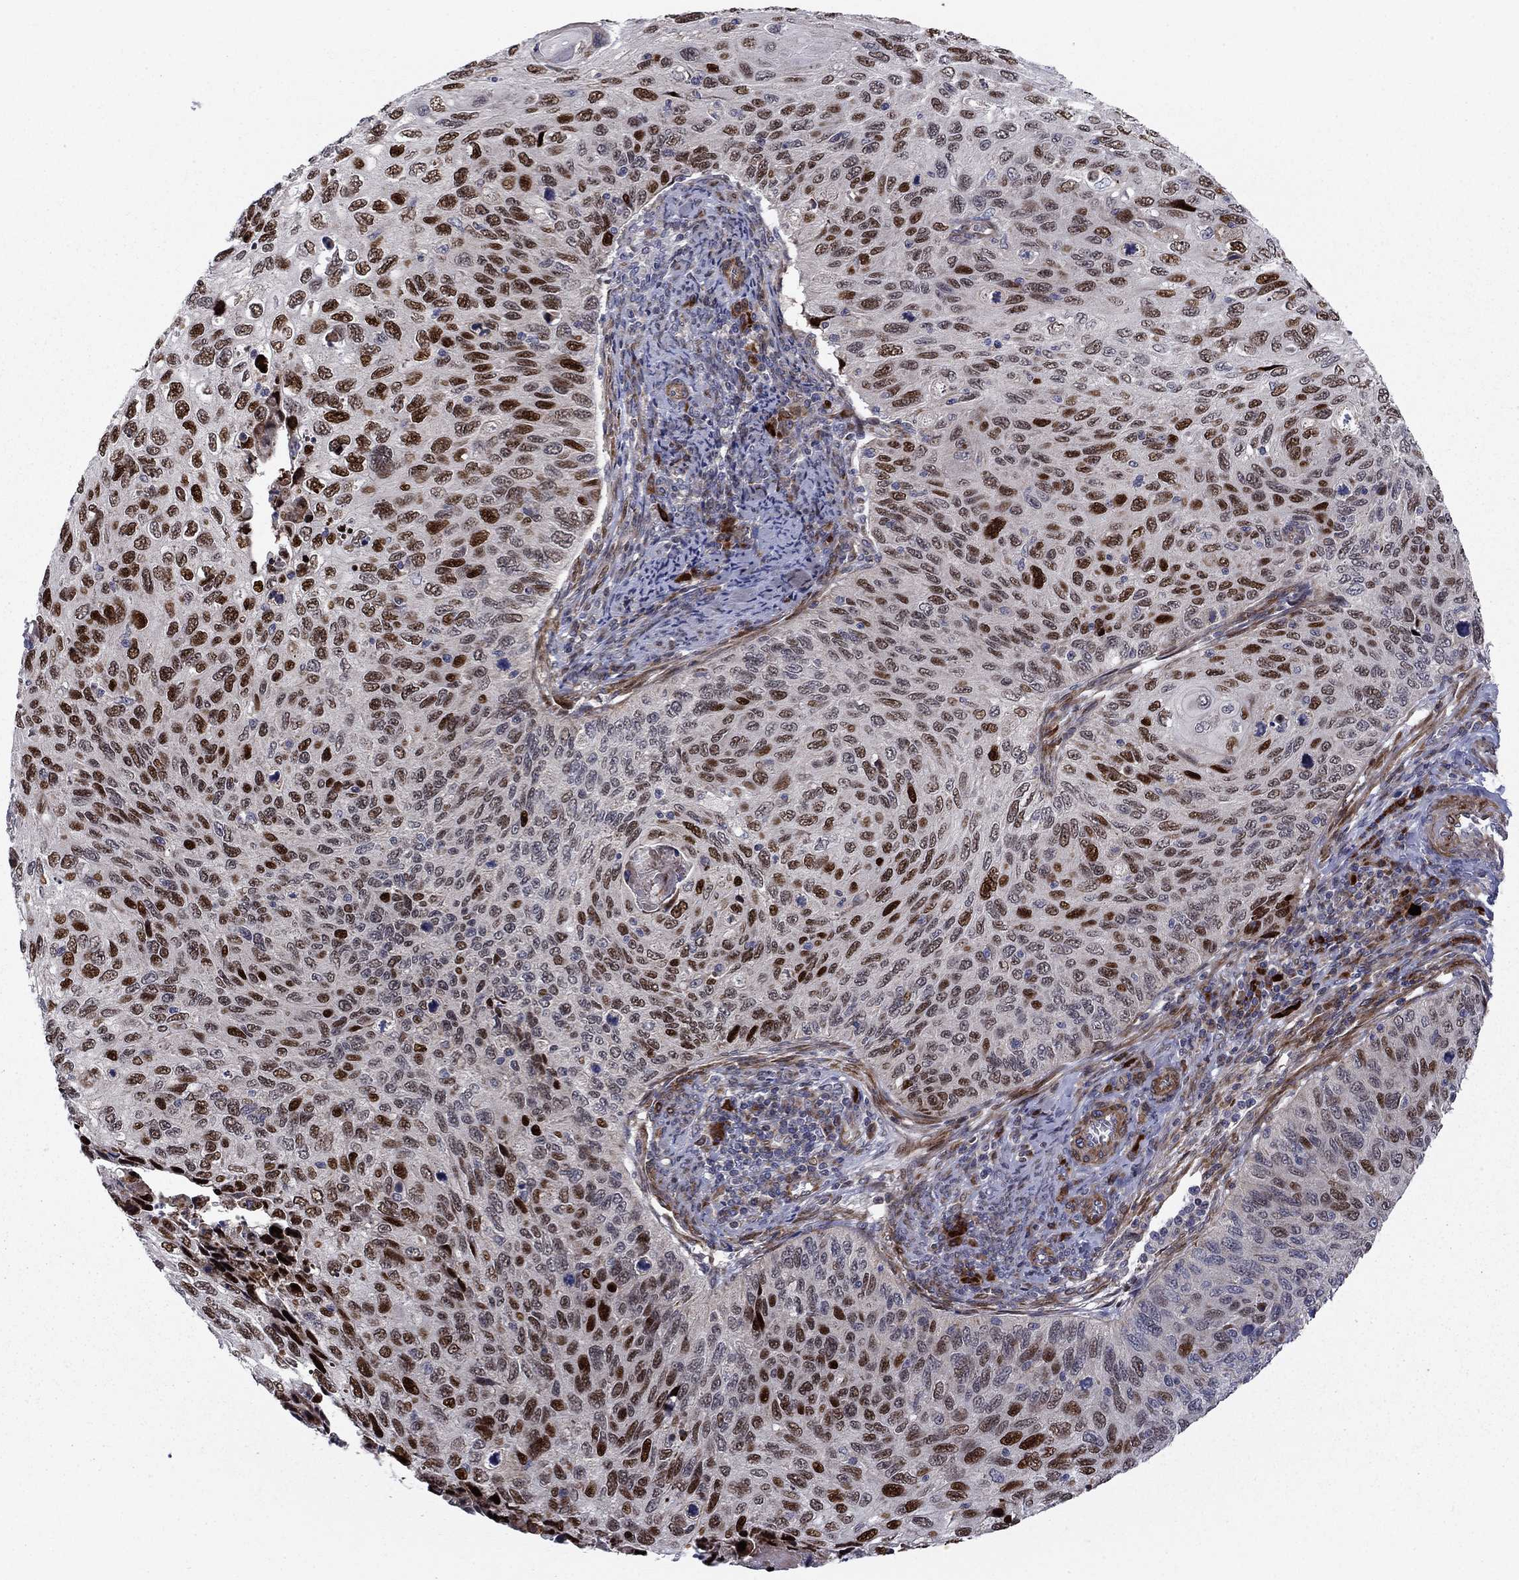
{"staining": {"intensity": "strong", "quantity": ">75%", "location": "nuclear"}, "tissue": "cervical cancer", "cell_type": "Tumor cells", "image_type": "cancer", "snomed": [{"axis": "morphology", "description": "Squamous cell carcinoma, NOS"}, {"axis": "topography", "description": "Cervix"}], "caption": "This is a micrograph of immunohistochemistry staining of cervical cancer (squamous cell carcinoma), which shows strong expression in the nuclear of tumor cells.", "gene": "MIOS", "patient": {"sex": "female", "age": 70}}